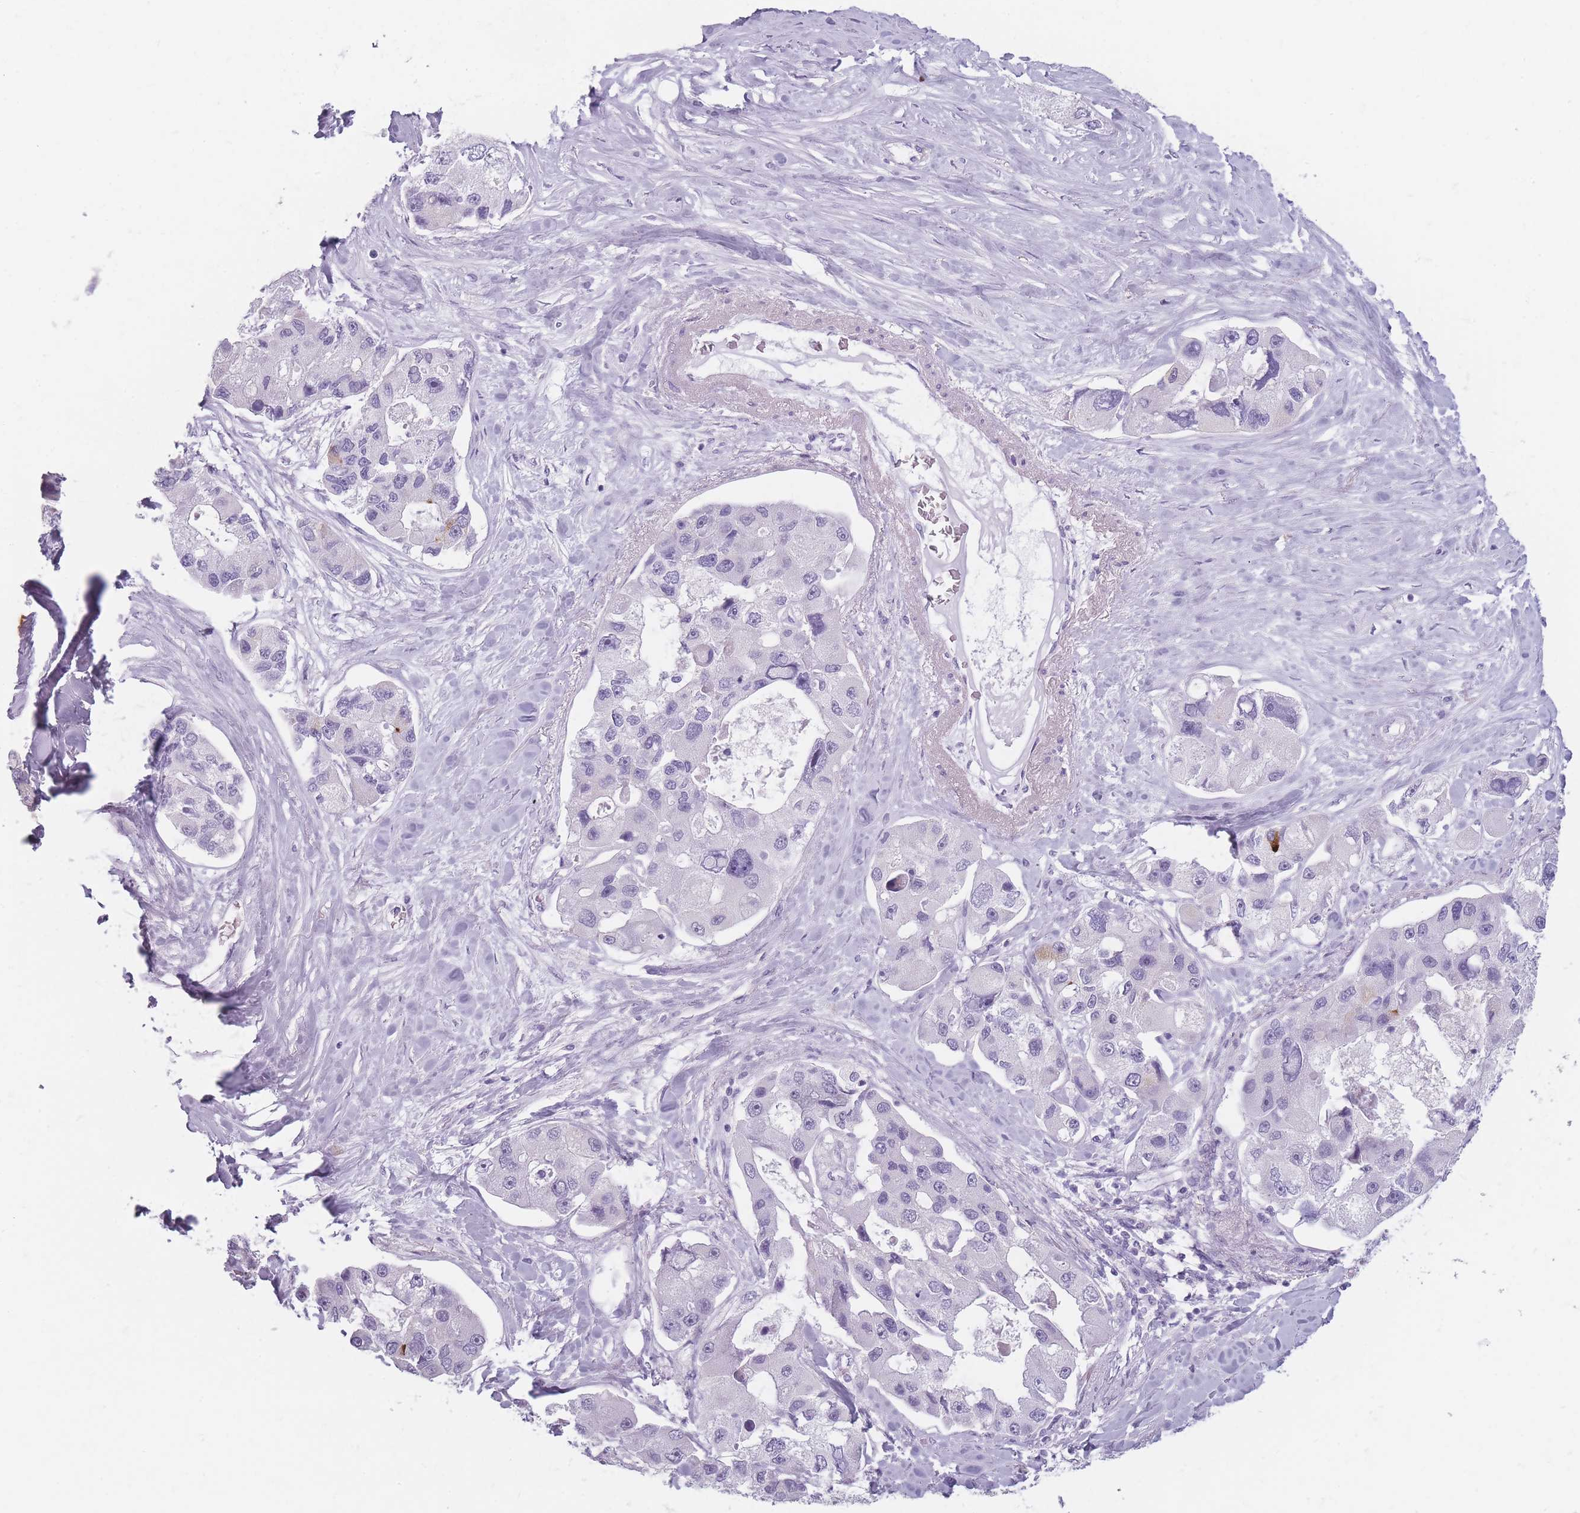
{"staining": {"intensity": "negative", "quantity": "none", "location": "none"}, "tissue": "lung cancer", "cell_type": "Tumor cells", "image_type": "cancer", "snomed": [{"axis": "morphology", "description": "Adenocarcinoma, NOS"}, {"axis": "topography", "description": "Lung"}], "caption": "Tumor cells show no significant protein expression in adenocarcinoma (lung). Nuclei are stained in blue.", "gene": "CCNO", "patient": {"sex": "female", "age": 54}}